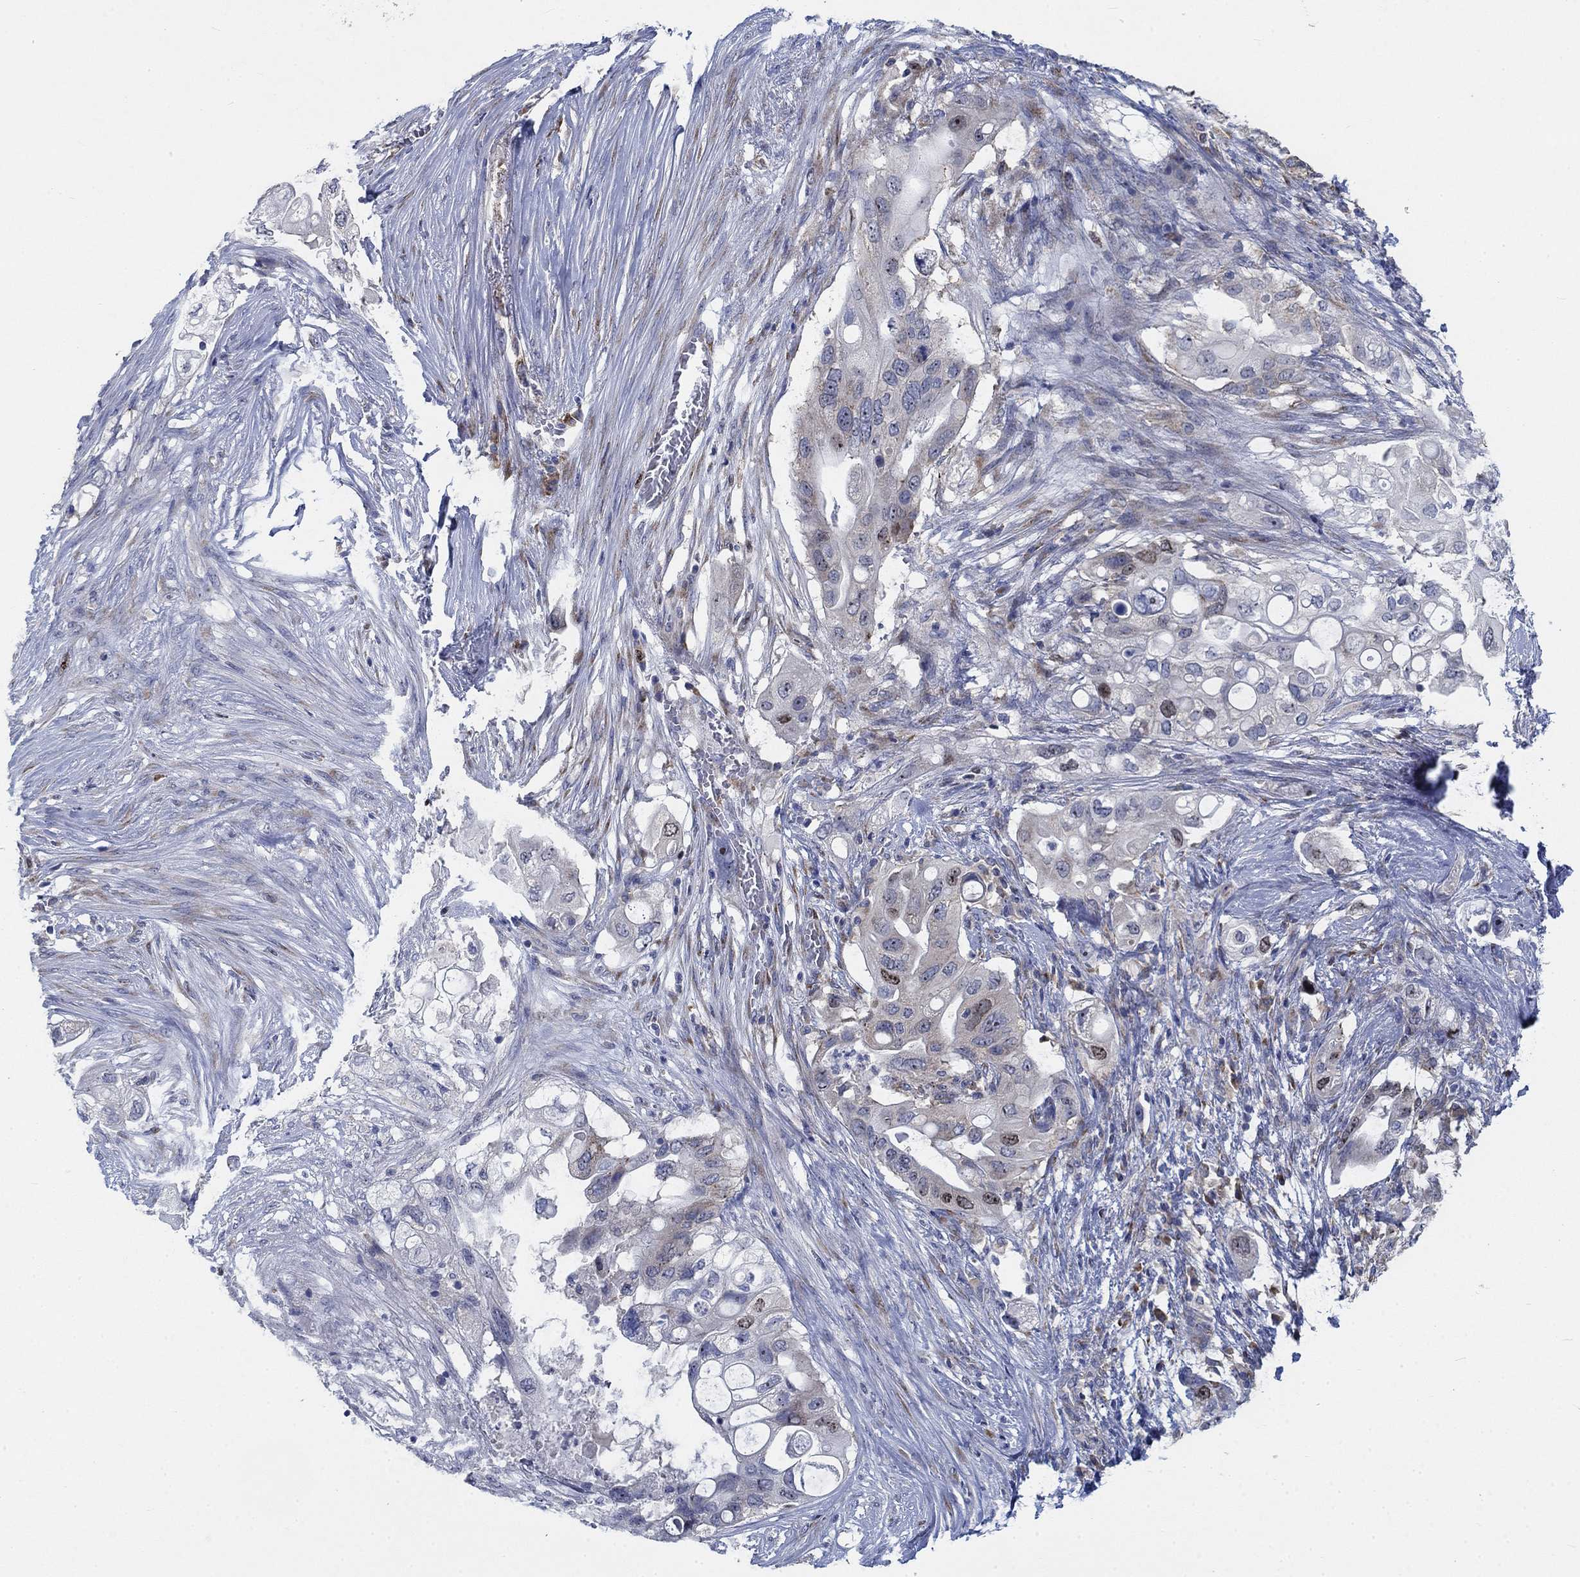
{"staining": {"intensity": "moderate", "quantity": "<25%", "location": "nuclear"}, "tissue": "pancreatic cancer", "cell_type": "Tumor cells", "image_type": "cancer", "snomed": [{"axis": "morphology", "description": "Adenocarcinoma, NOS"}, {"axis": "topography", "description": "Pancreas"}], "caption": "Moderate nuclear expression is identified in about <25% of tumor cells in adenocarcinoma (pancreatic).", "gene": "MMP24", "patient": {"sex": "female", "age": 72}}